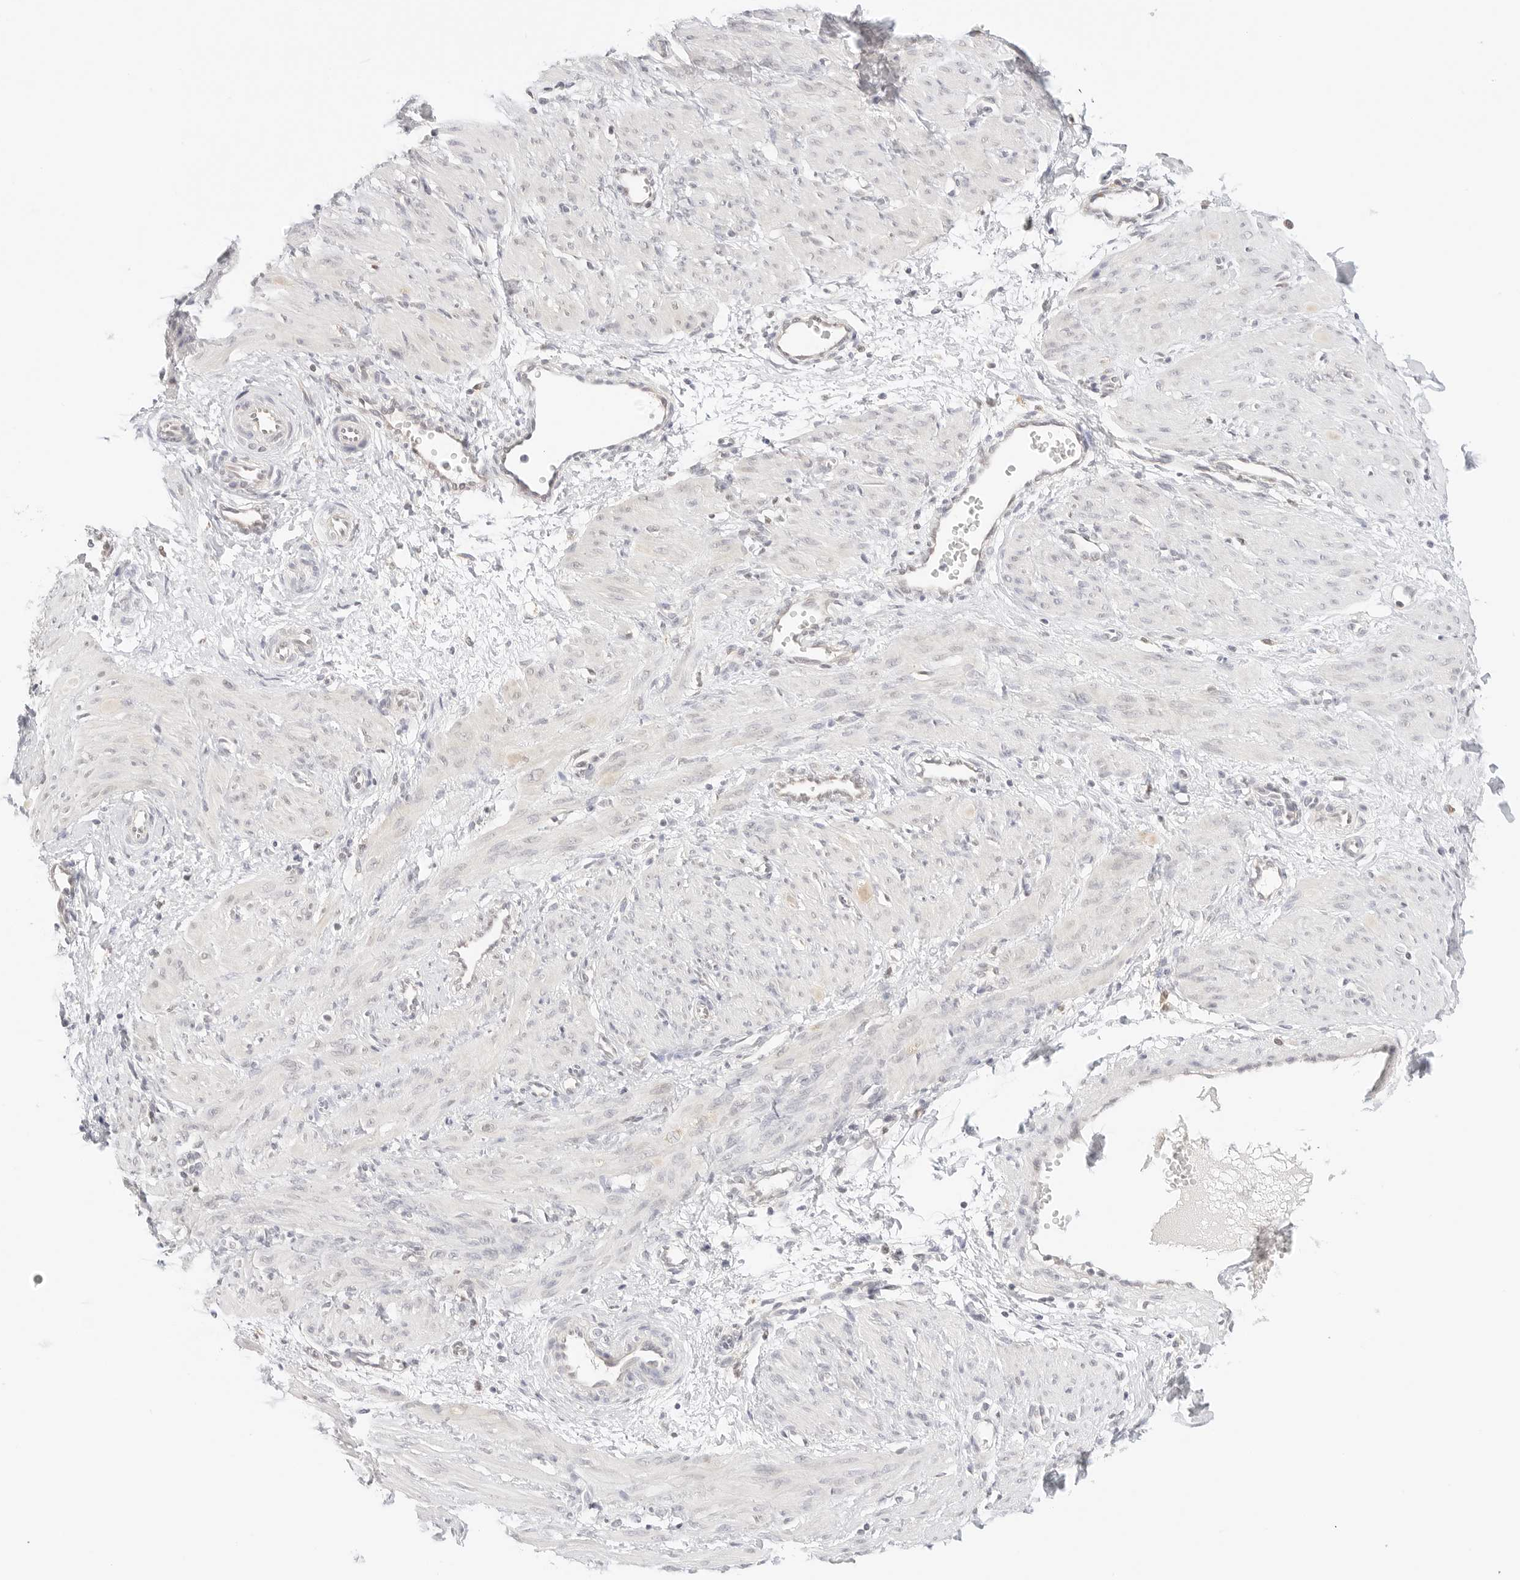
{"staining": {"intensity": "weak", "quantity": "<25%", "location": "cytoplasmic/membranous"}, "tissue": "smooth muscle", "cell_type": "Smooth muscle cells", "image_type": "normal", "snomed": [{"axis": "morphology", "description": "Normal tissue, NOS"}, {"axis": "topography", "description": "Endometrium"}], "caption": "Immunohistochemistry (IHC) of benign human smooth muscle shows no expression in smooth muscle cells. (Stains: DAB (3,3'-diaminobenzidine) IHC with hematoxylin counter stain, Microscopy: brightfield microscopy at high magnification).", "gene": "ERO1B", "patient": {"sex": "female", "age": 33}}